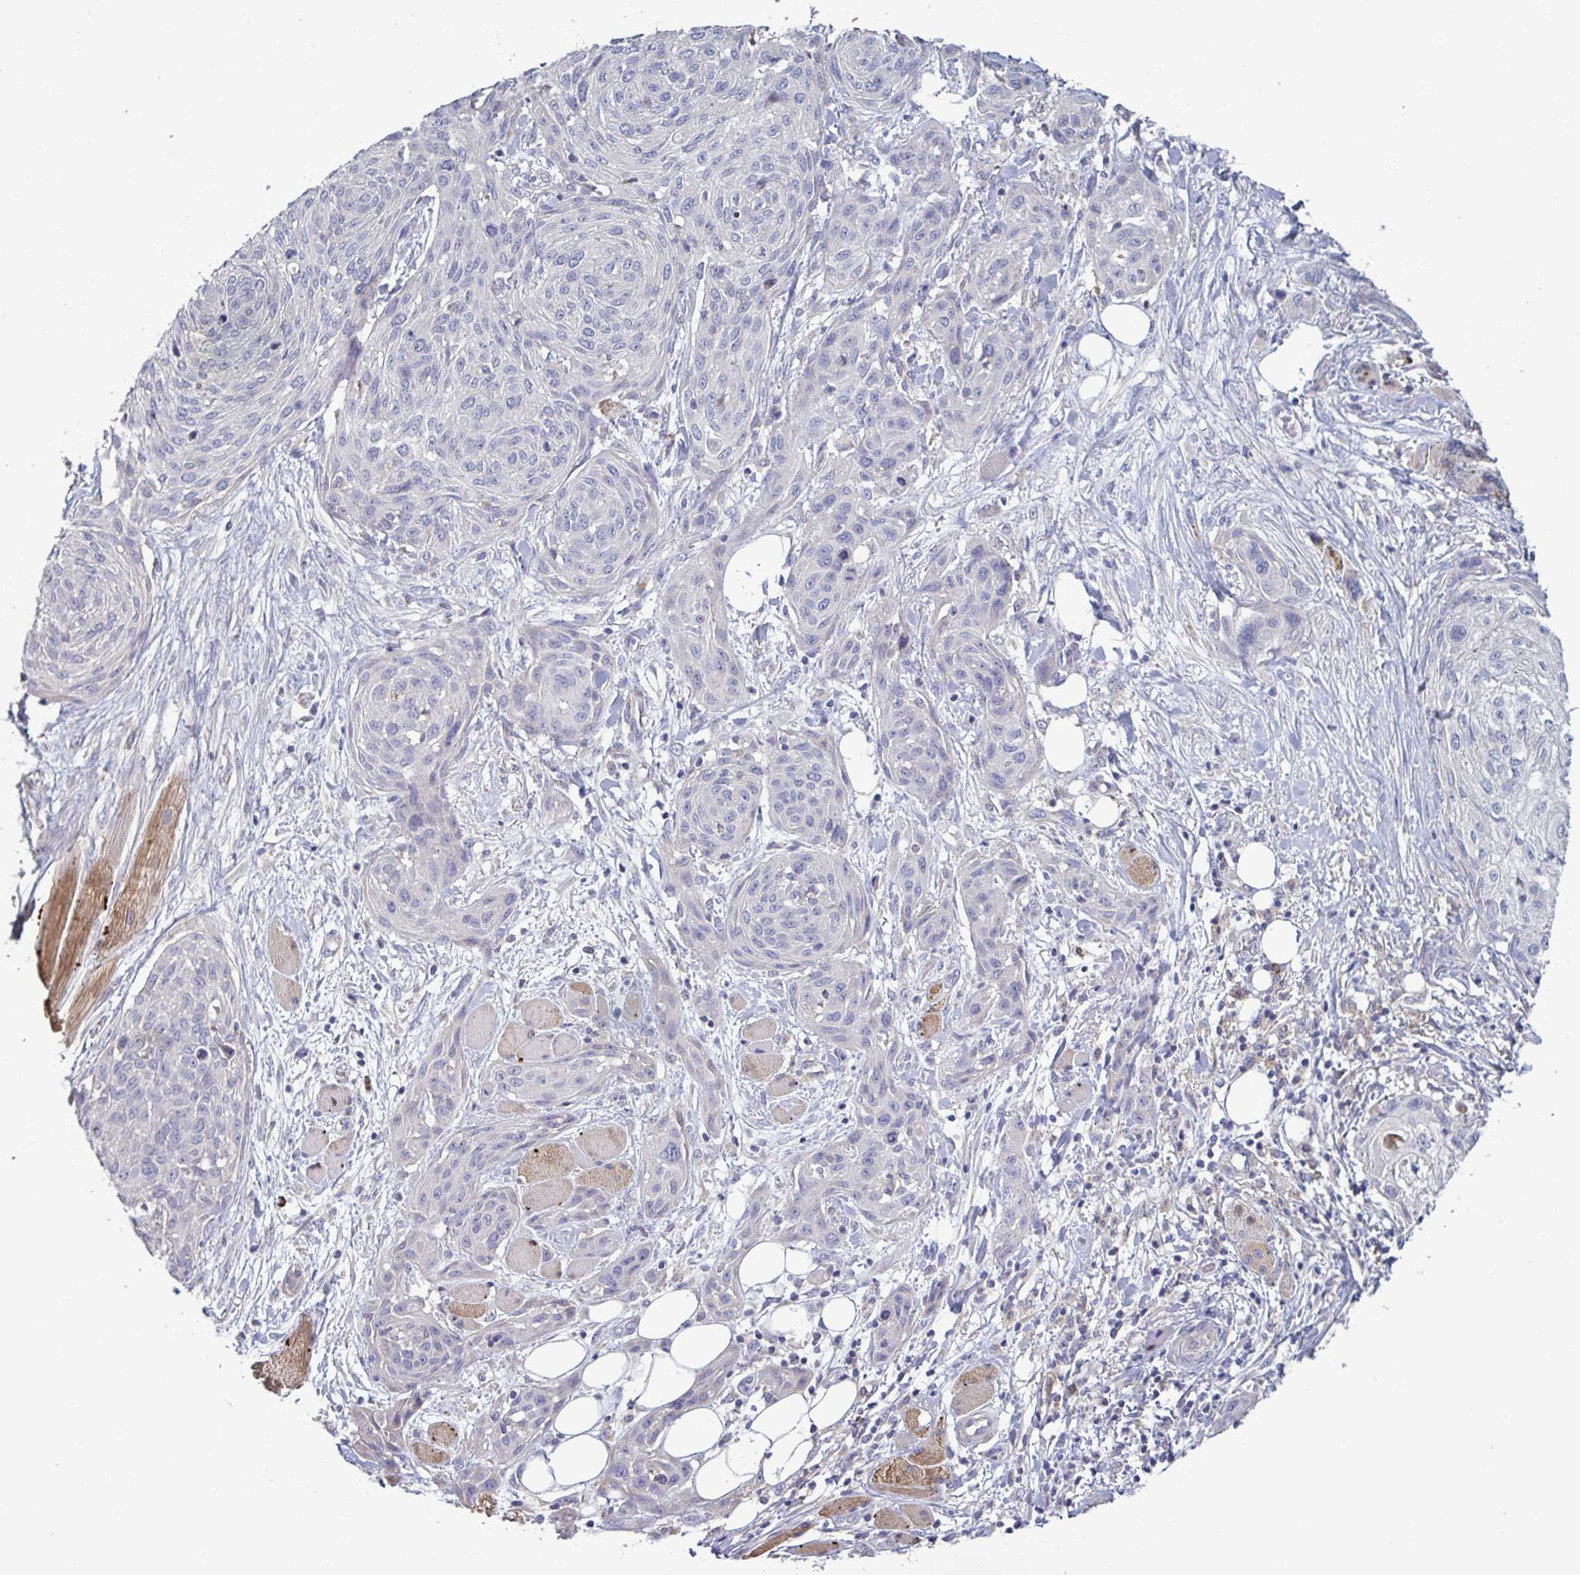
{"staining": {"intensity": "negative", "quantity": "none", "location": "none"}, "tissue": "skin cancer", "cell_type": "Tumor cells", "image_type": "cancer", "snomed": [{"axis": "morphology", "description": "Squamous cell carcinoma, NOS"}, {"axis": "topography", "description": "Skin"}], "caption": "Tumor cells are negative for protein expression in human skin cancer (squamous cell carcinoma).", "gene": "CD1E", "patient": {"sex": "female", "age": 87}}